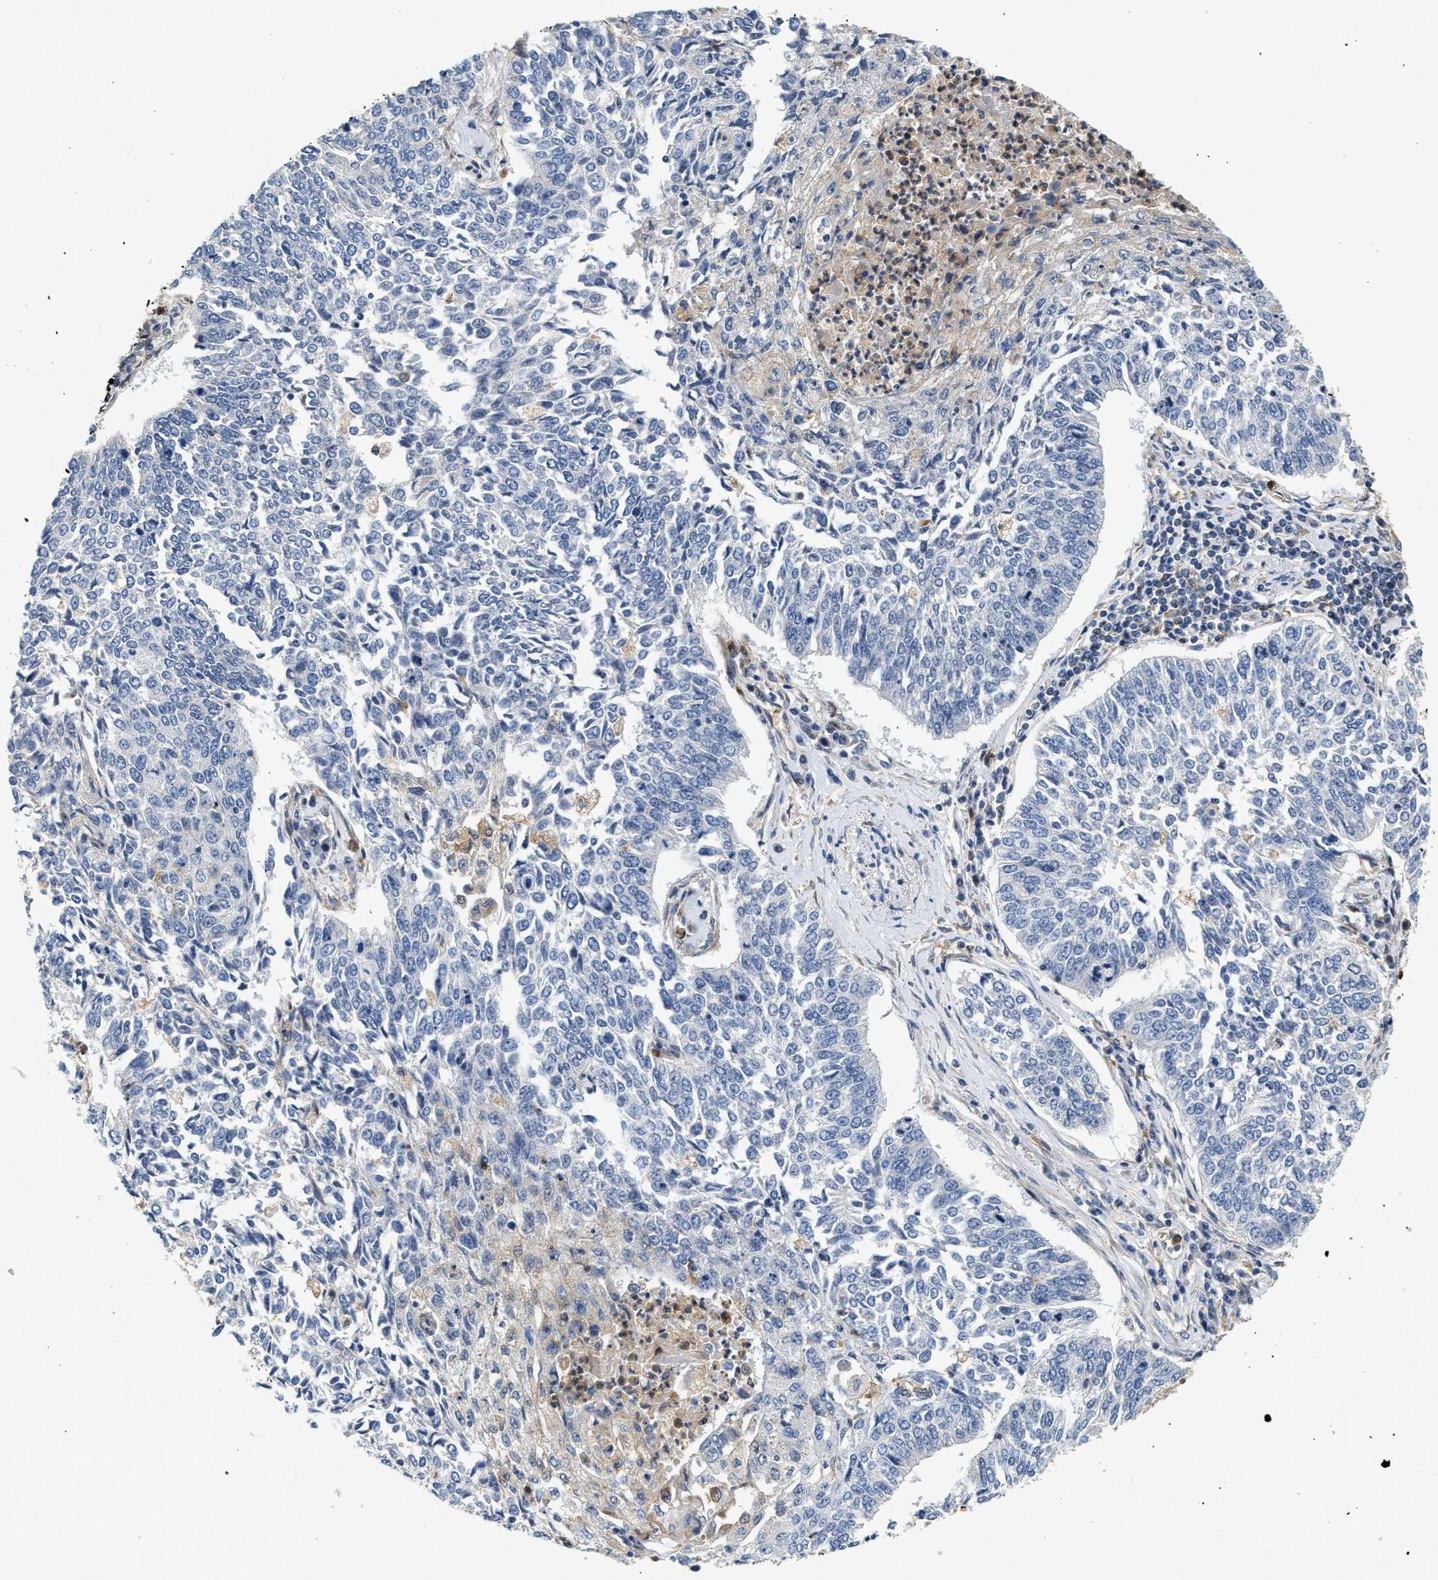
{"staining": {"intensity": "negative", "quantity": "none", "location": "none"}, "tissue": "lung cancer", "cell_type": "Tumor cells", "image_type": "cancer", "snomed": [{"axis": "morphology", "description": "Normal tissue, NOS"}, {"axis": "morphology", "description": "Squamous cell carcinoma, NOS"}, {"axis": "topography", "description": "Cartilage tissue"}, {"axis": "topography", "description": "Bronchus"}, {"axis": "topography", "description": "Lung"}], "caption": "Image shows no significant protein positivity in tumor cells of lung cancer (squamous cell carcinoma).", "gene": "RAB31", "patient": {"sex": "female", "age": 49}}